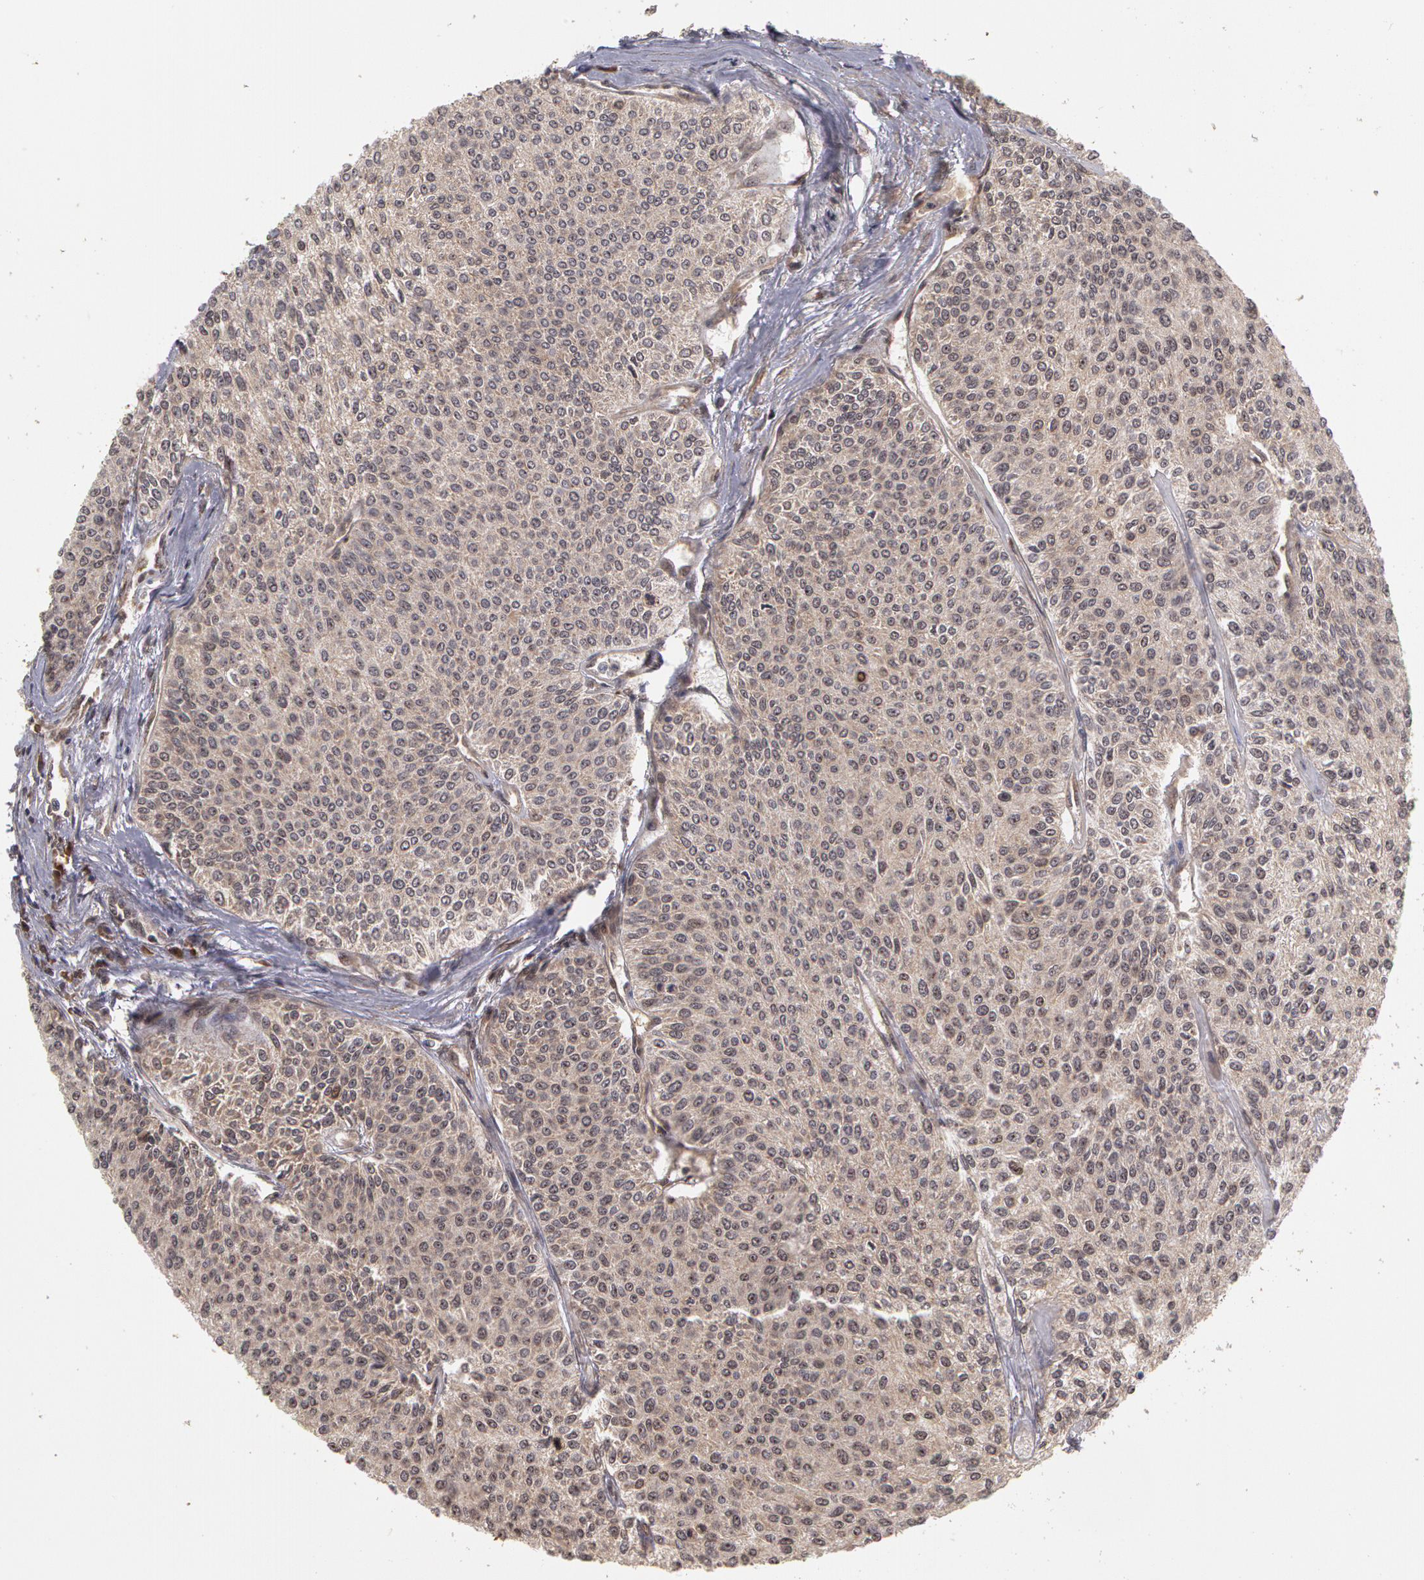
{"staining": {"intensity": "weak", "quantity": ">75%", "location": "cytoplasmic/membranous"}, "tissue": "urothelial cancer", "cell_type": "Tumor cells", "image_type": "cancer", "snomed": [{"axis": "morphology", "description": "Urothelial carcinoma, Low grade"}, {"axis": "topography", "description": "Urinary bladder"}], "caption": "An IHC image of neoplastic tissue is shown. Protein staining in brown labels weak cytoplasmic/membranous positivity in low-grade urothelial carcinoma within tumor cells.", "gene": "GLIS1", "patient": {"sex": "female", "age": 73}}